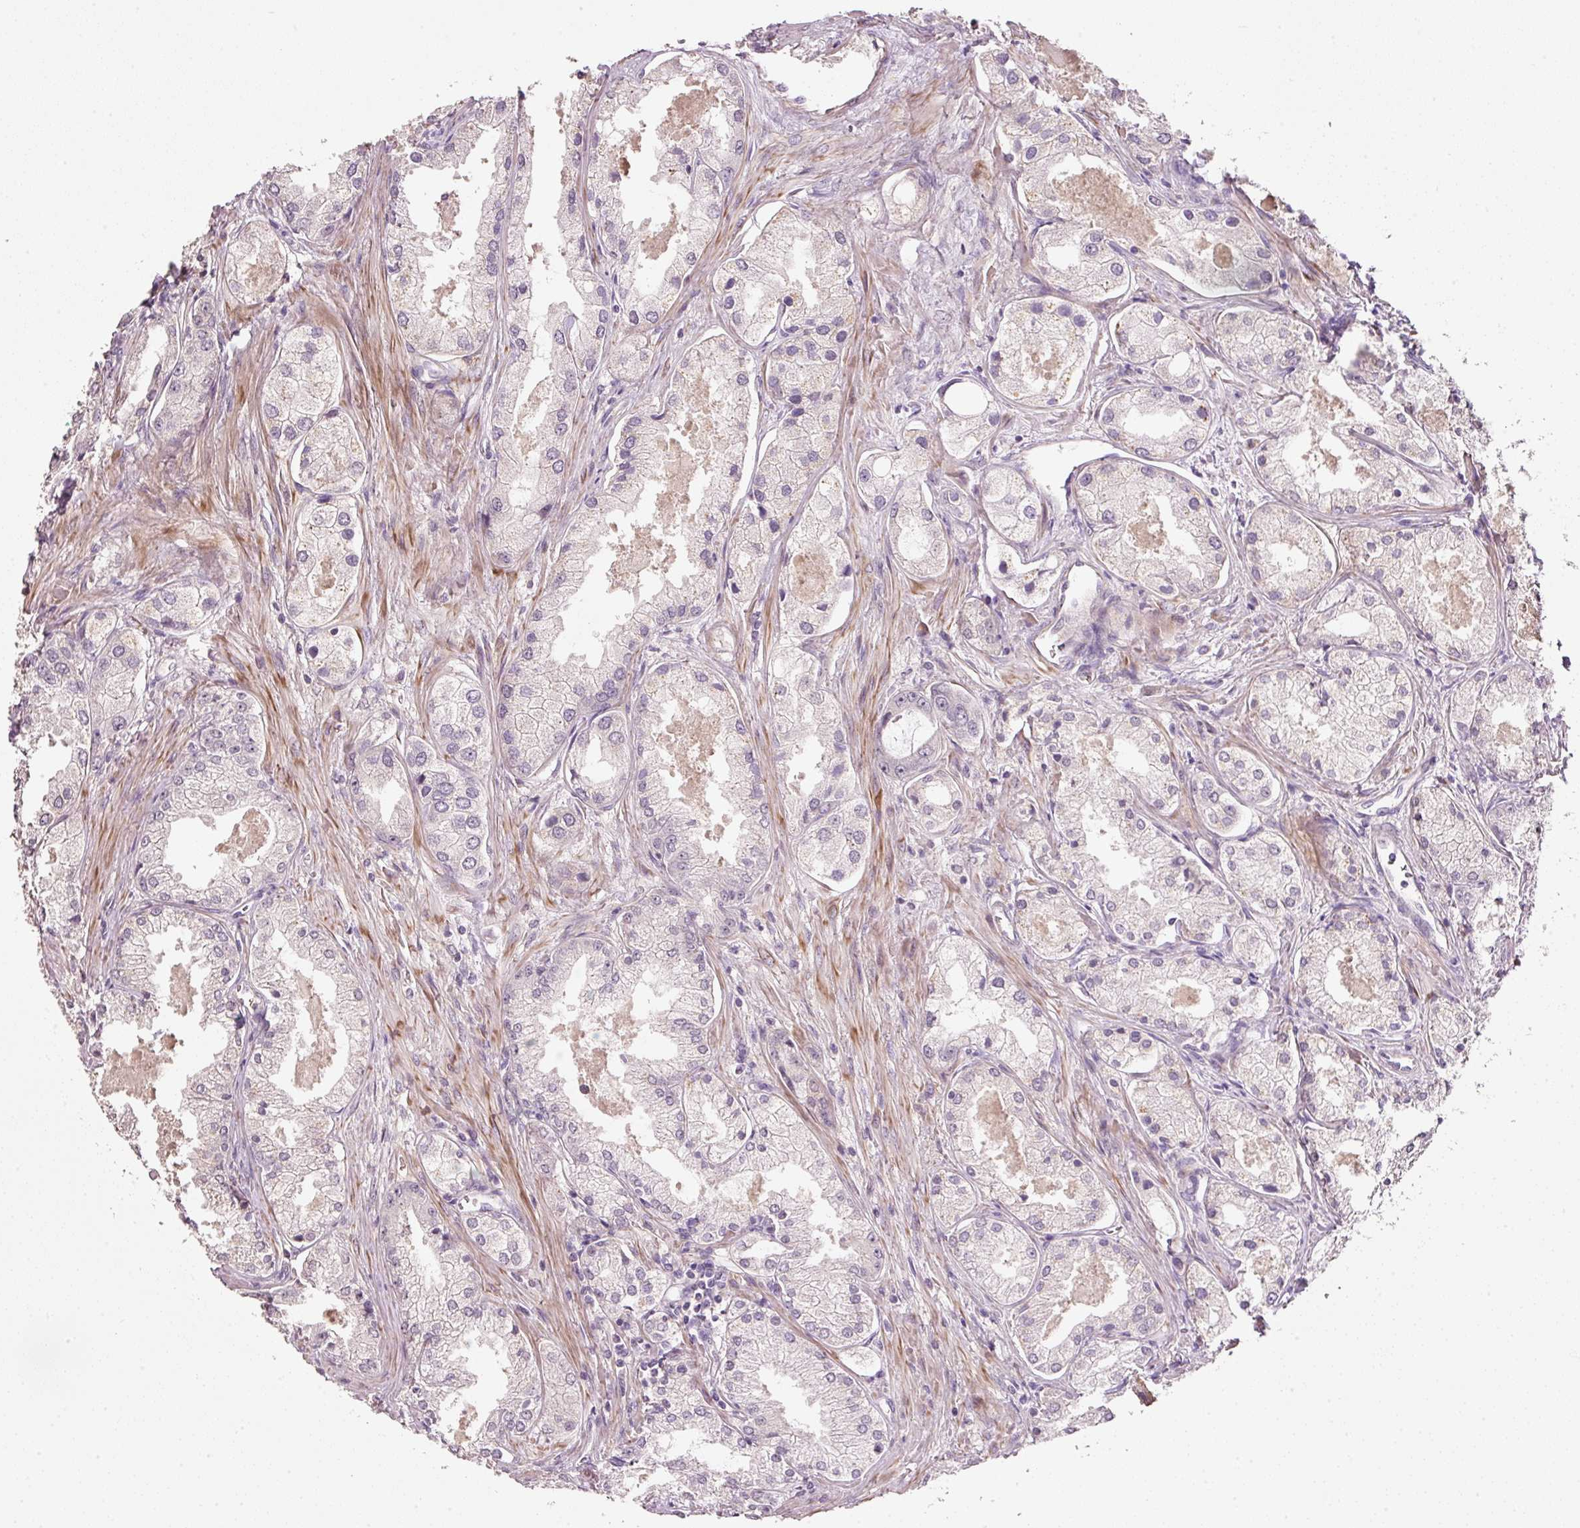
{"staining": {"intensity": "negative", "quantity": "none", "location": "none"}, "tissue": "prostate cancer", "cell_type": "Tumor cells", "image_type": "cancer", "snomed": [{"axis": "morphology", "description": "Adenocarcinoma, Low grade"}, {"axis": "topography", "description": "Prostate"}], "caption": "Immunohistochemistry (IHC) histopathology image of neoplastic tissue: prostate cancer stained with DAB shows no significant protein expression in tumor cells.", "gene": "TIRAP", "patient": {"sex": "male", "age": 68}}